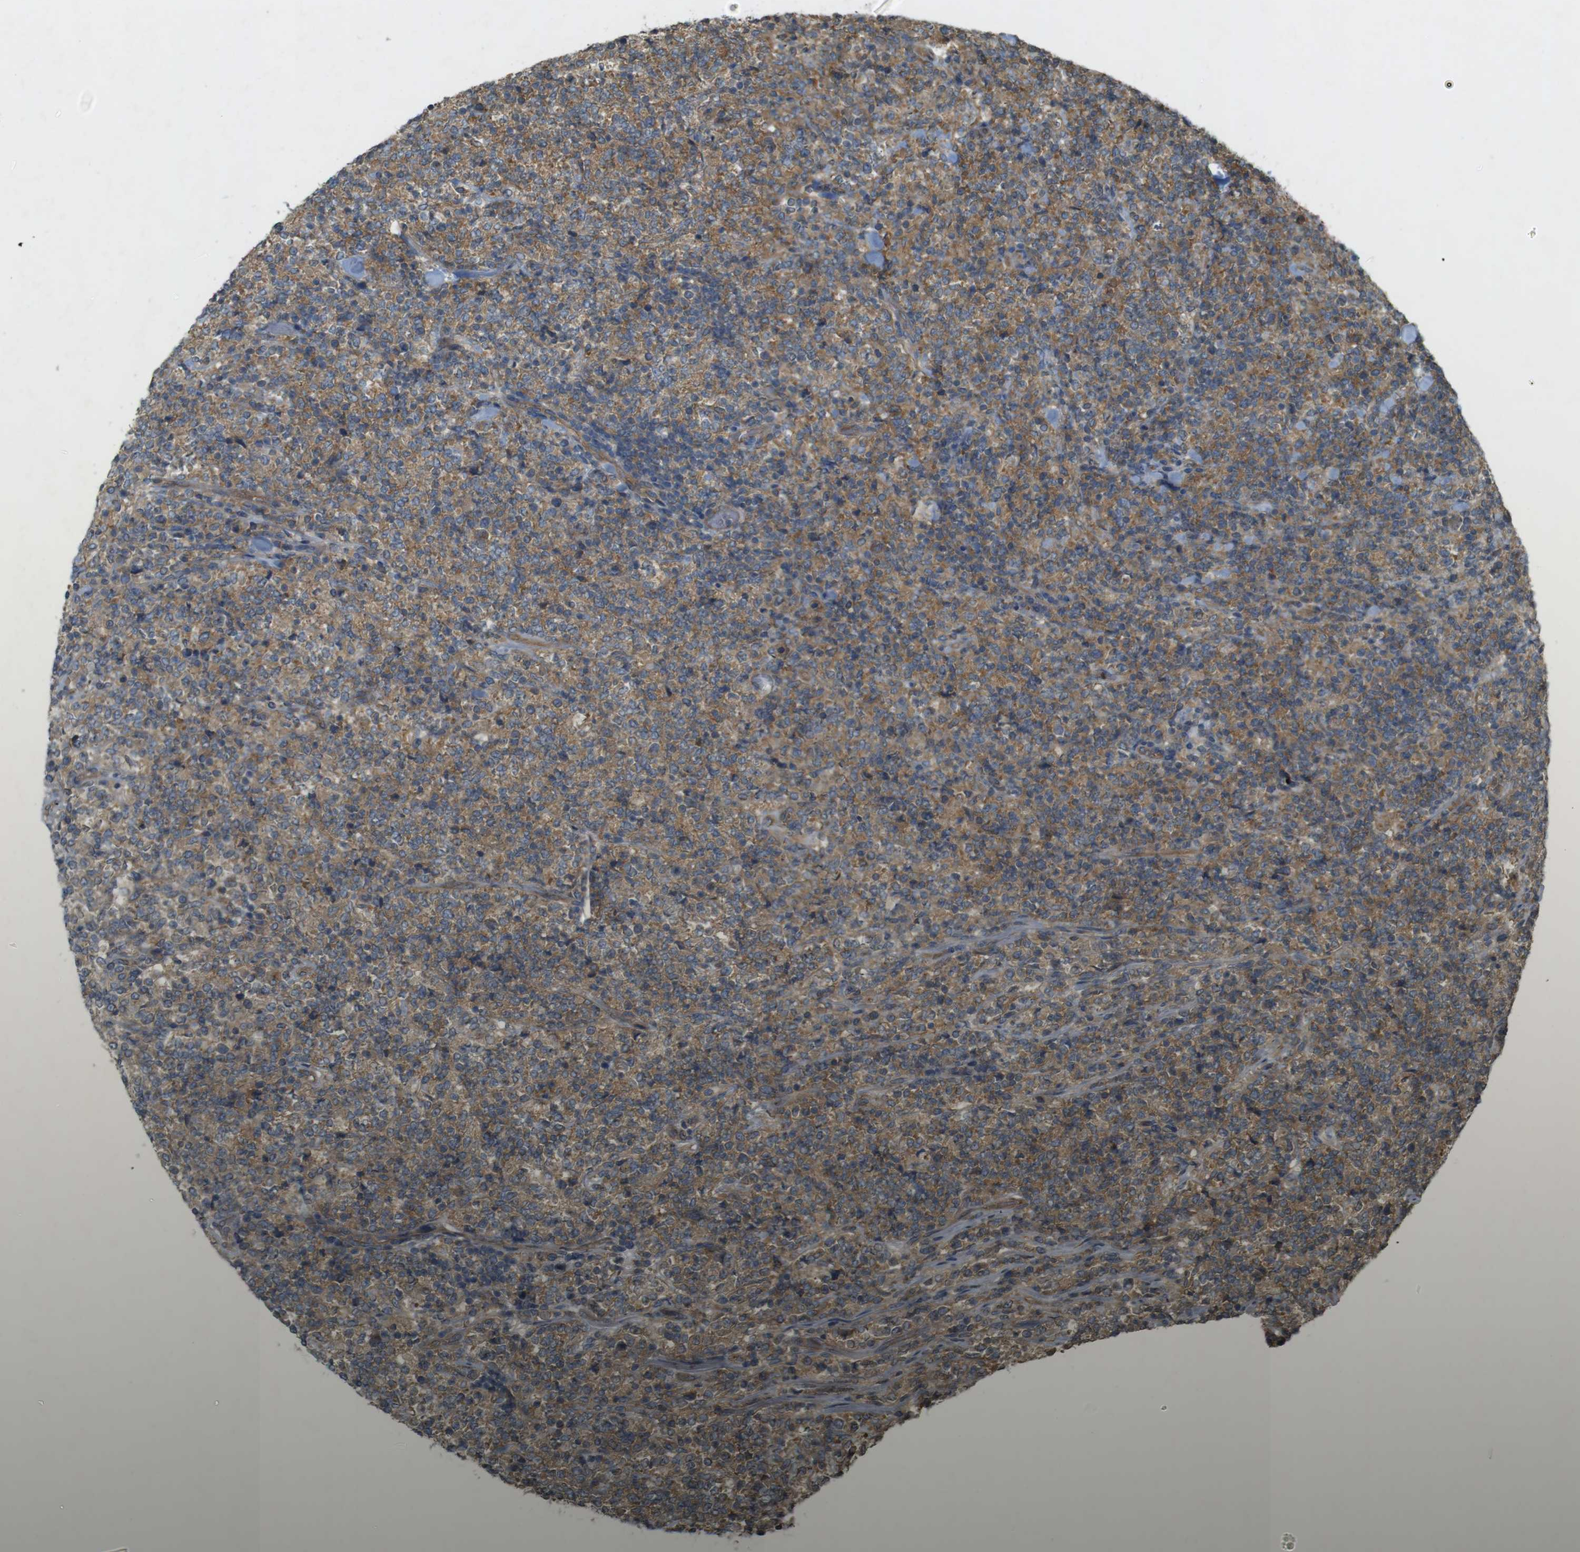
{"staining": {"intensity": "moderate", "quantity": ">75%", "location": "cytoplasmic/membranous"}, "tissue": "lymphoma", "cell_type": "Tumor cells", "image_type": "cancer", "snomed": [{"axis": "morphology", "description": "Malignant lymphoma, non-Hodgkin's type, High grade"}, {"axis": "topography", "description": "Soft tissue"}], "caption": "Immunohistochemistry (IHC) image of human high-grade malignant lymphoma, non-Hodgkin's type stained for a protein (brown), which demonstrates medium levels of moderate cytoplasmic/membranous expression in approximately >75% of tumor cells.", "gene": "KIF5B", "patient": {"sex": "male", "age": 18}}